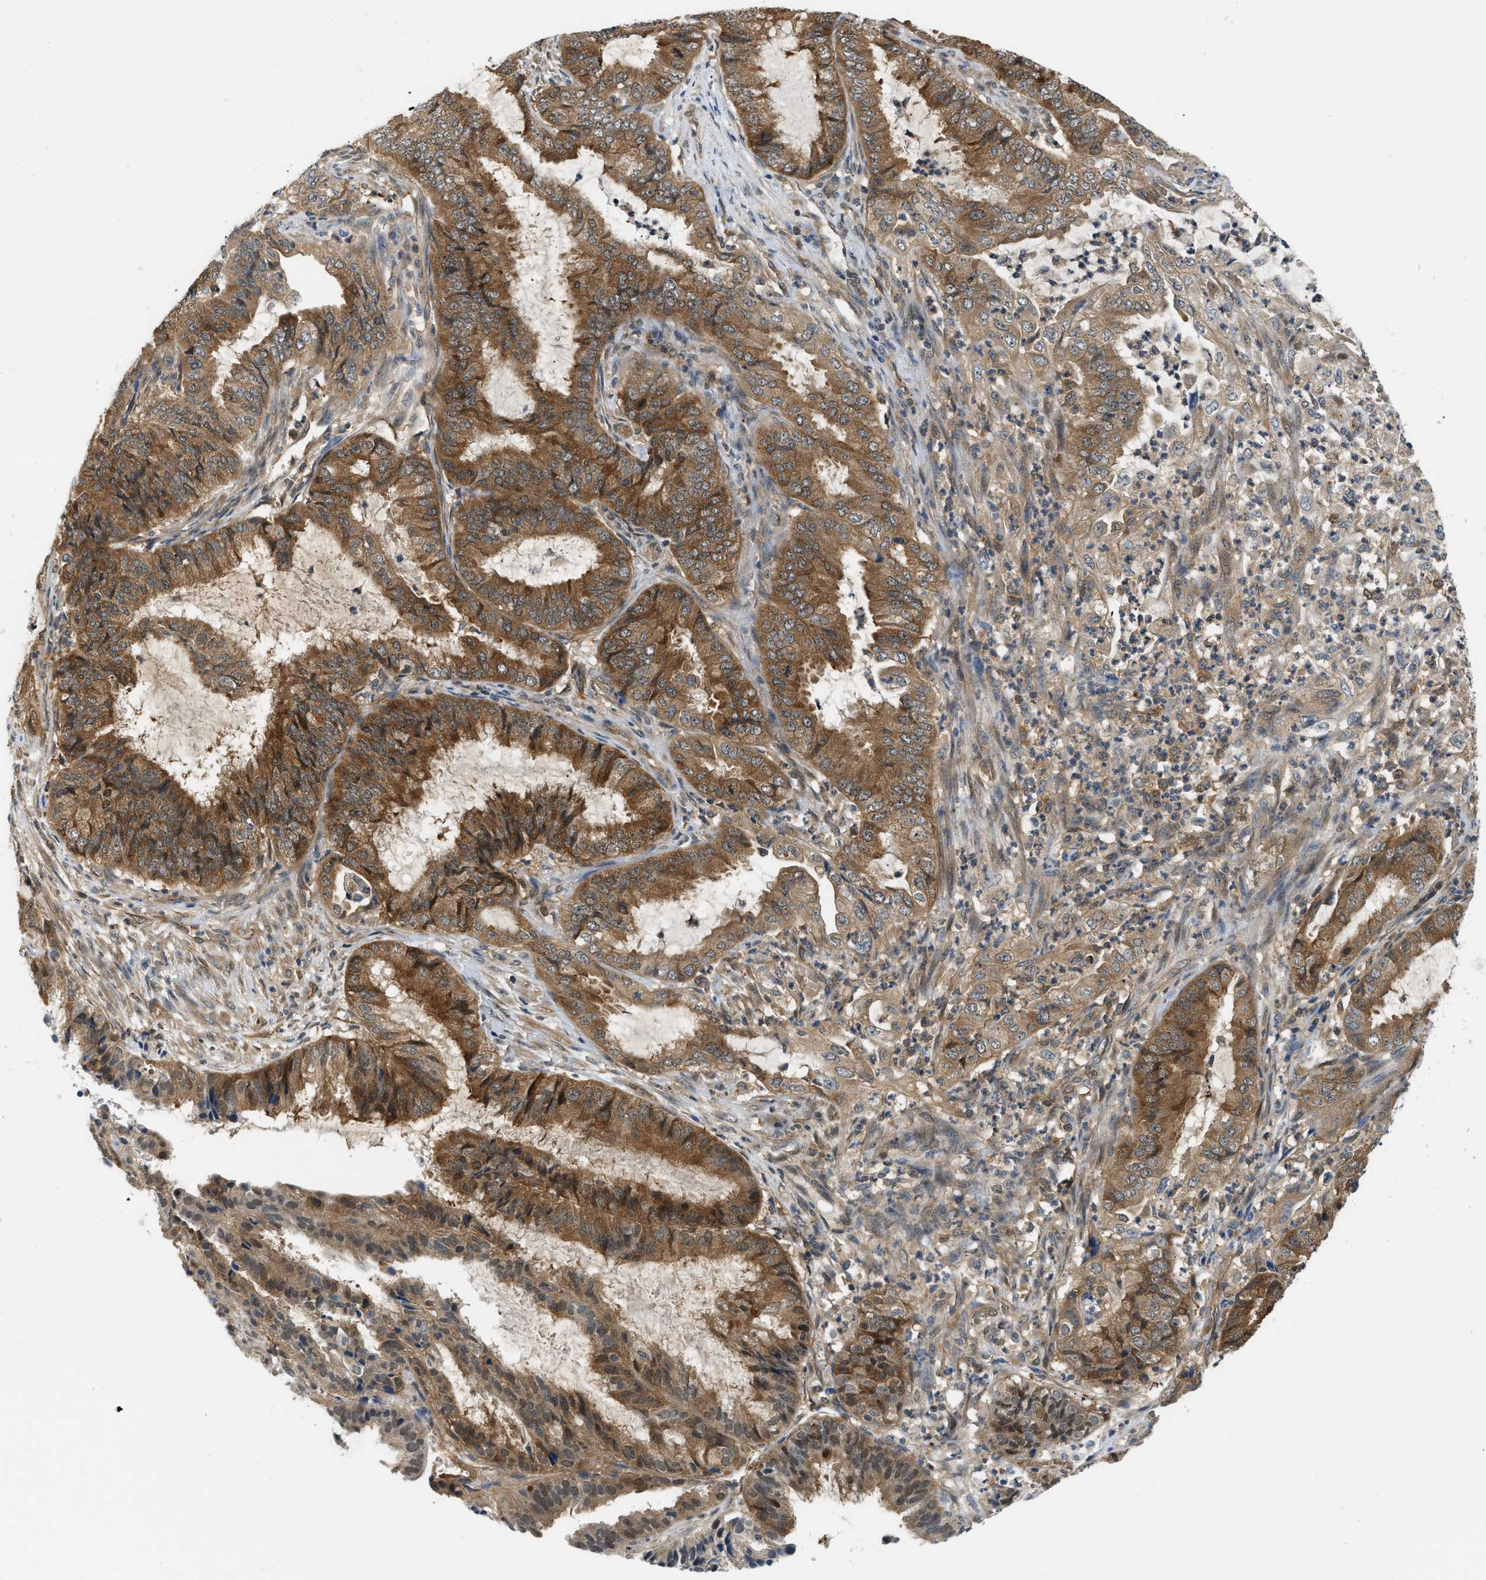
{"staining": {"intensity": "moderate", "quantity": ">75%", "location": "cytoplasmic/membranous,nuclear"}, "tissue": "endometrial cancer", "cell_type": "Tumor cells", "image_type": "cancer", "snomed": [{"axis": "morphology", "description": "Adenocarcinoma, NOS"}, {"axis": "topography", "description": "Endometrium"}], "caption": "High-power microscopy captured an immunohistochemistry image of endometrial cancer, revealing moderate cytoplasmic/membranous and nuclear expression in approximately >75% of tumor cells. (Brightfield microscopy of DAB IHC at high magnification).", "gene": "EIF4EBP2", "patient": {"sex": "female", "age": 51}}